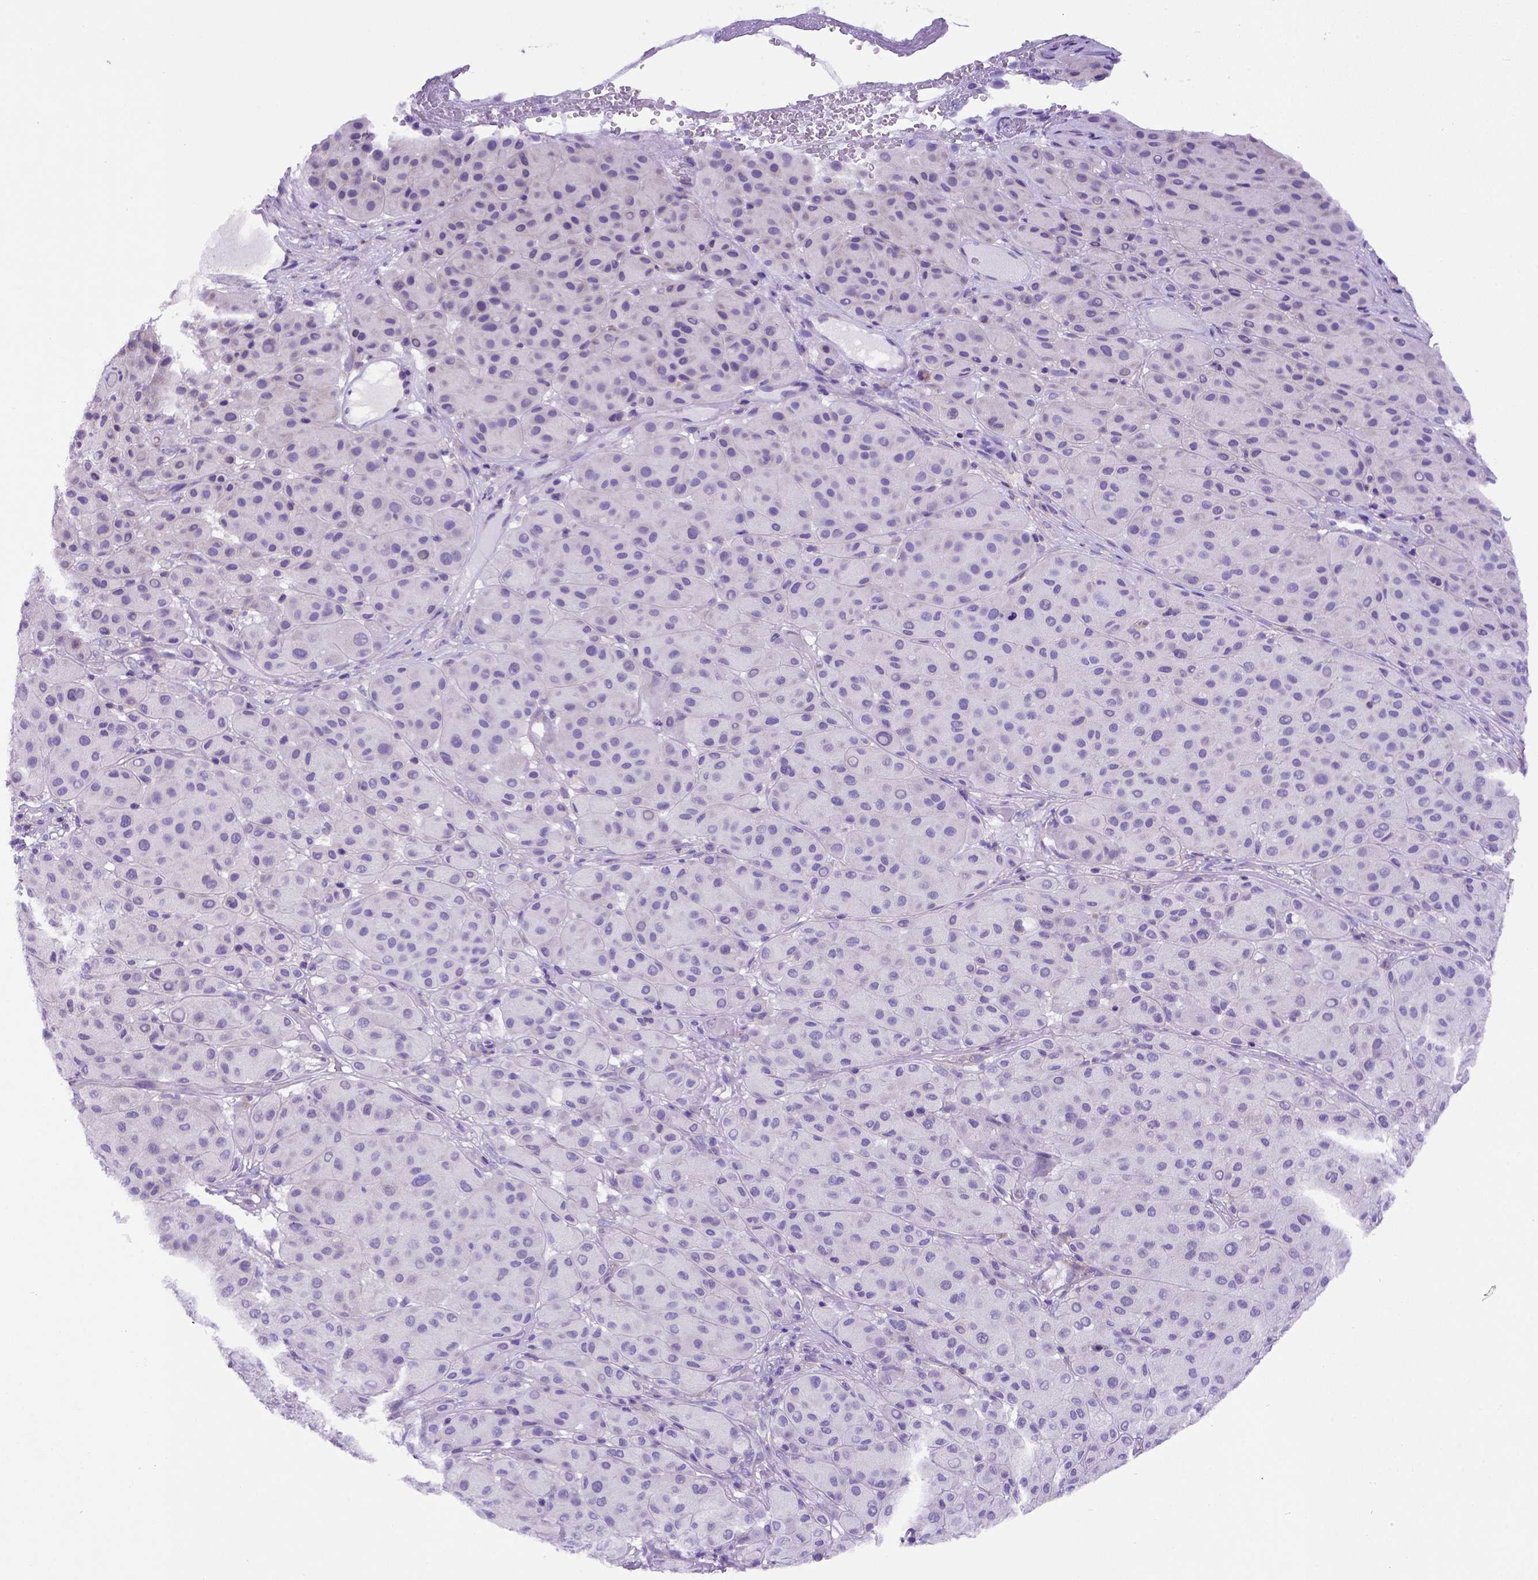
{"staining": {"intensity": "negative", "quantity": "none", "location": "none"}, "tissue": "melanoma", "cell_type": "Tumor cells", "image_type": "cancer", "snomed": [{"axis": "morphology", "description": "Malignant melanoma, Metastatic site"}, {"axis": "topography", "description": "Smooth muscle"}], "caption": "Human malignant melanoma (metastatic site) stained for a protein using IHC displays no staining in tumor cells.", "gene": "FOXI1", "patient": {"sex": "male", "age": 41}}